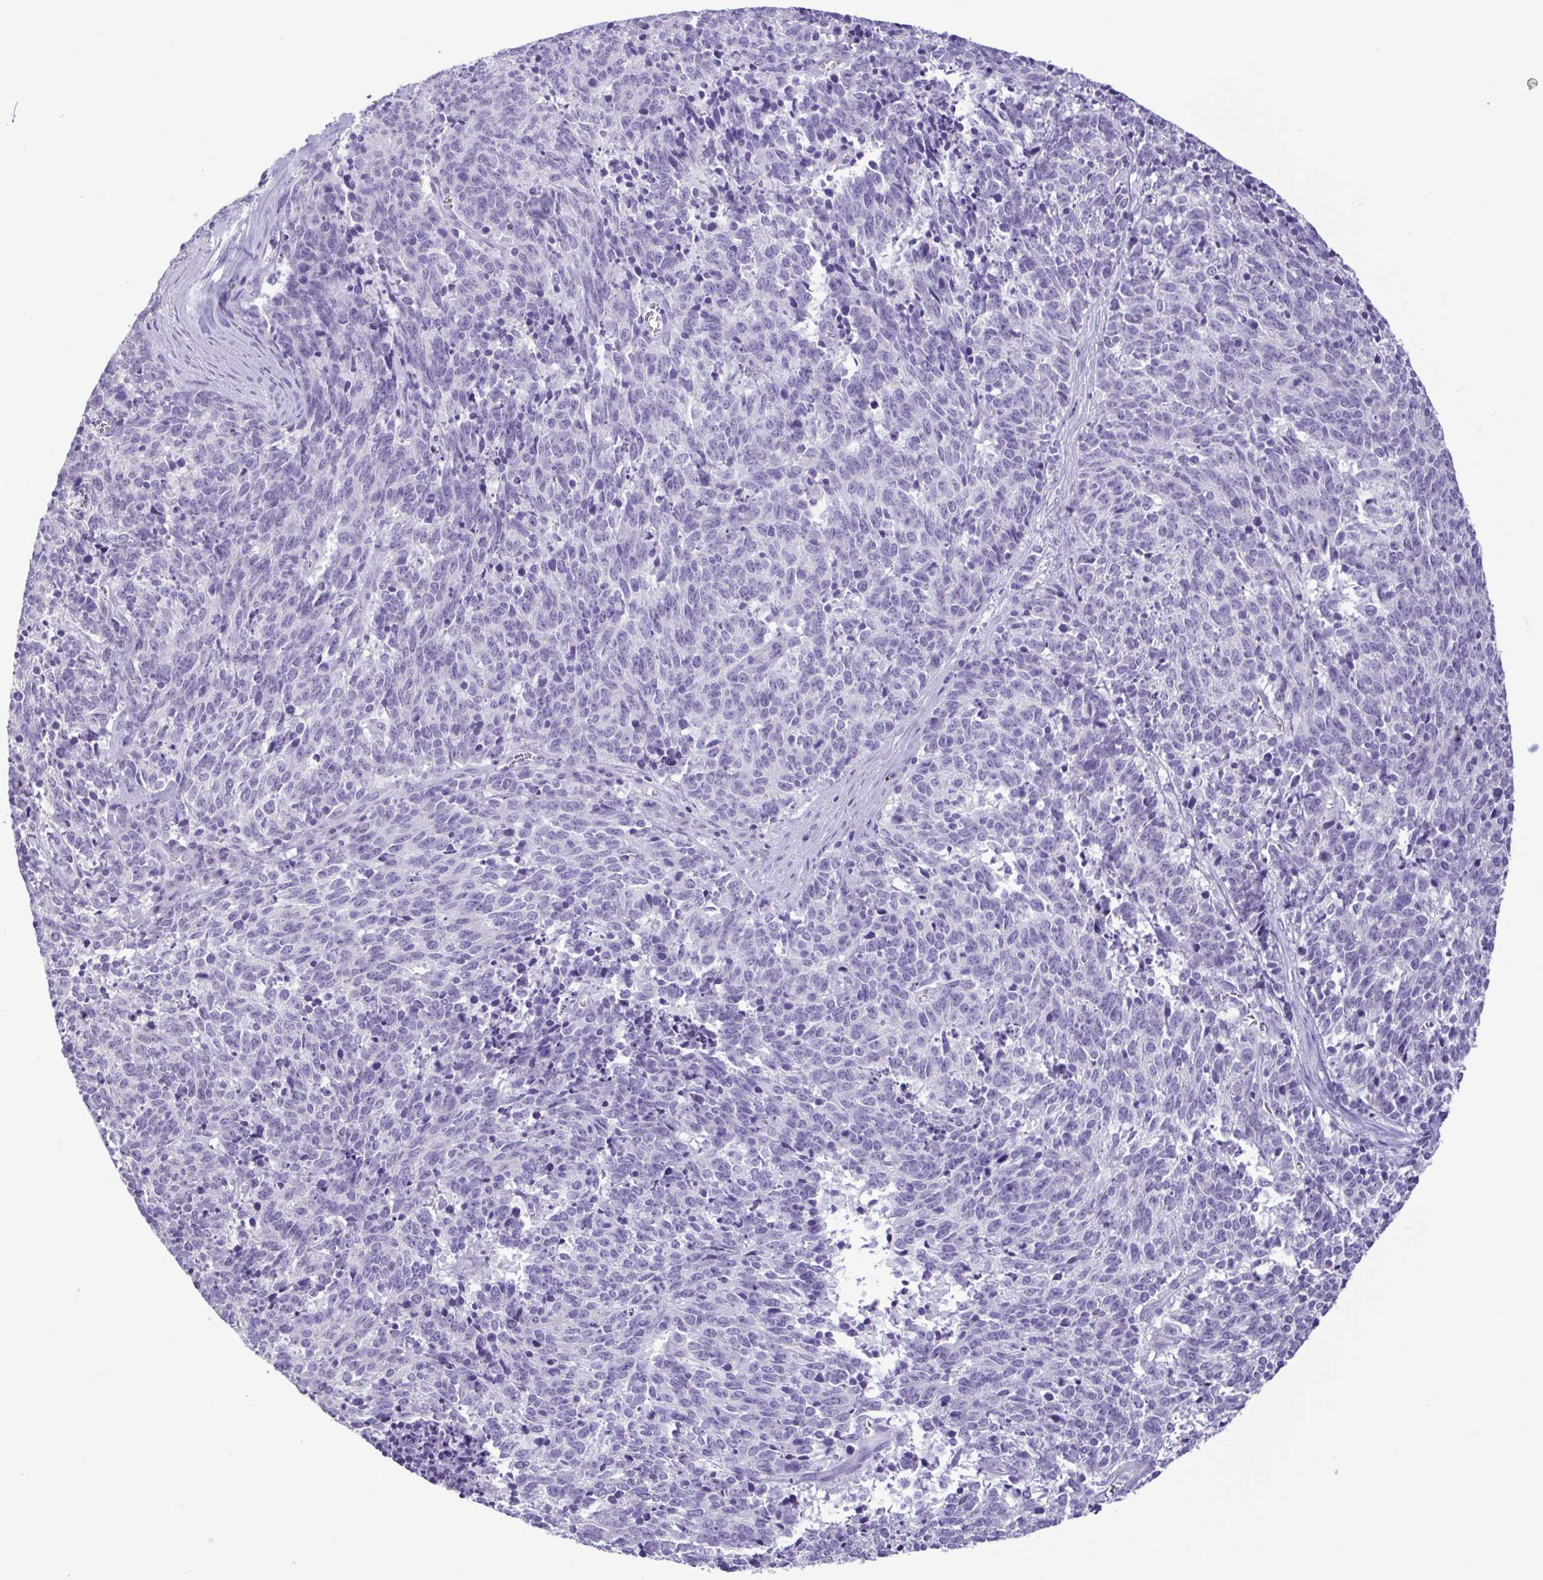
{"staining": {"intensity": "negative", "quantity": "none", "location": "none"}, "tissue": "cervical cancer", "cell_type": "Tumor cells", "image_type": "cancer", "snomed": [{"axis": "morphology", "description": "Squamous cell carcinoma, NOS"}, {"axis": "topography", "description": "Cervix"}], "caption": "Tumor cells are negative for protein expression in human cervical squamous cell carcinoma. Nuclei are stained in blue.", "gene": "CBY2", "patient": {"sex": "female", "age": 29}}